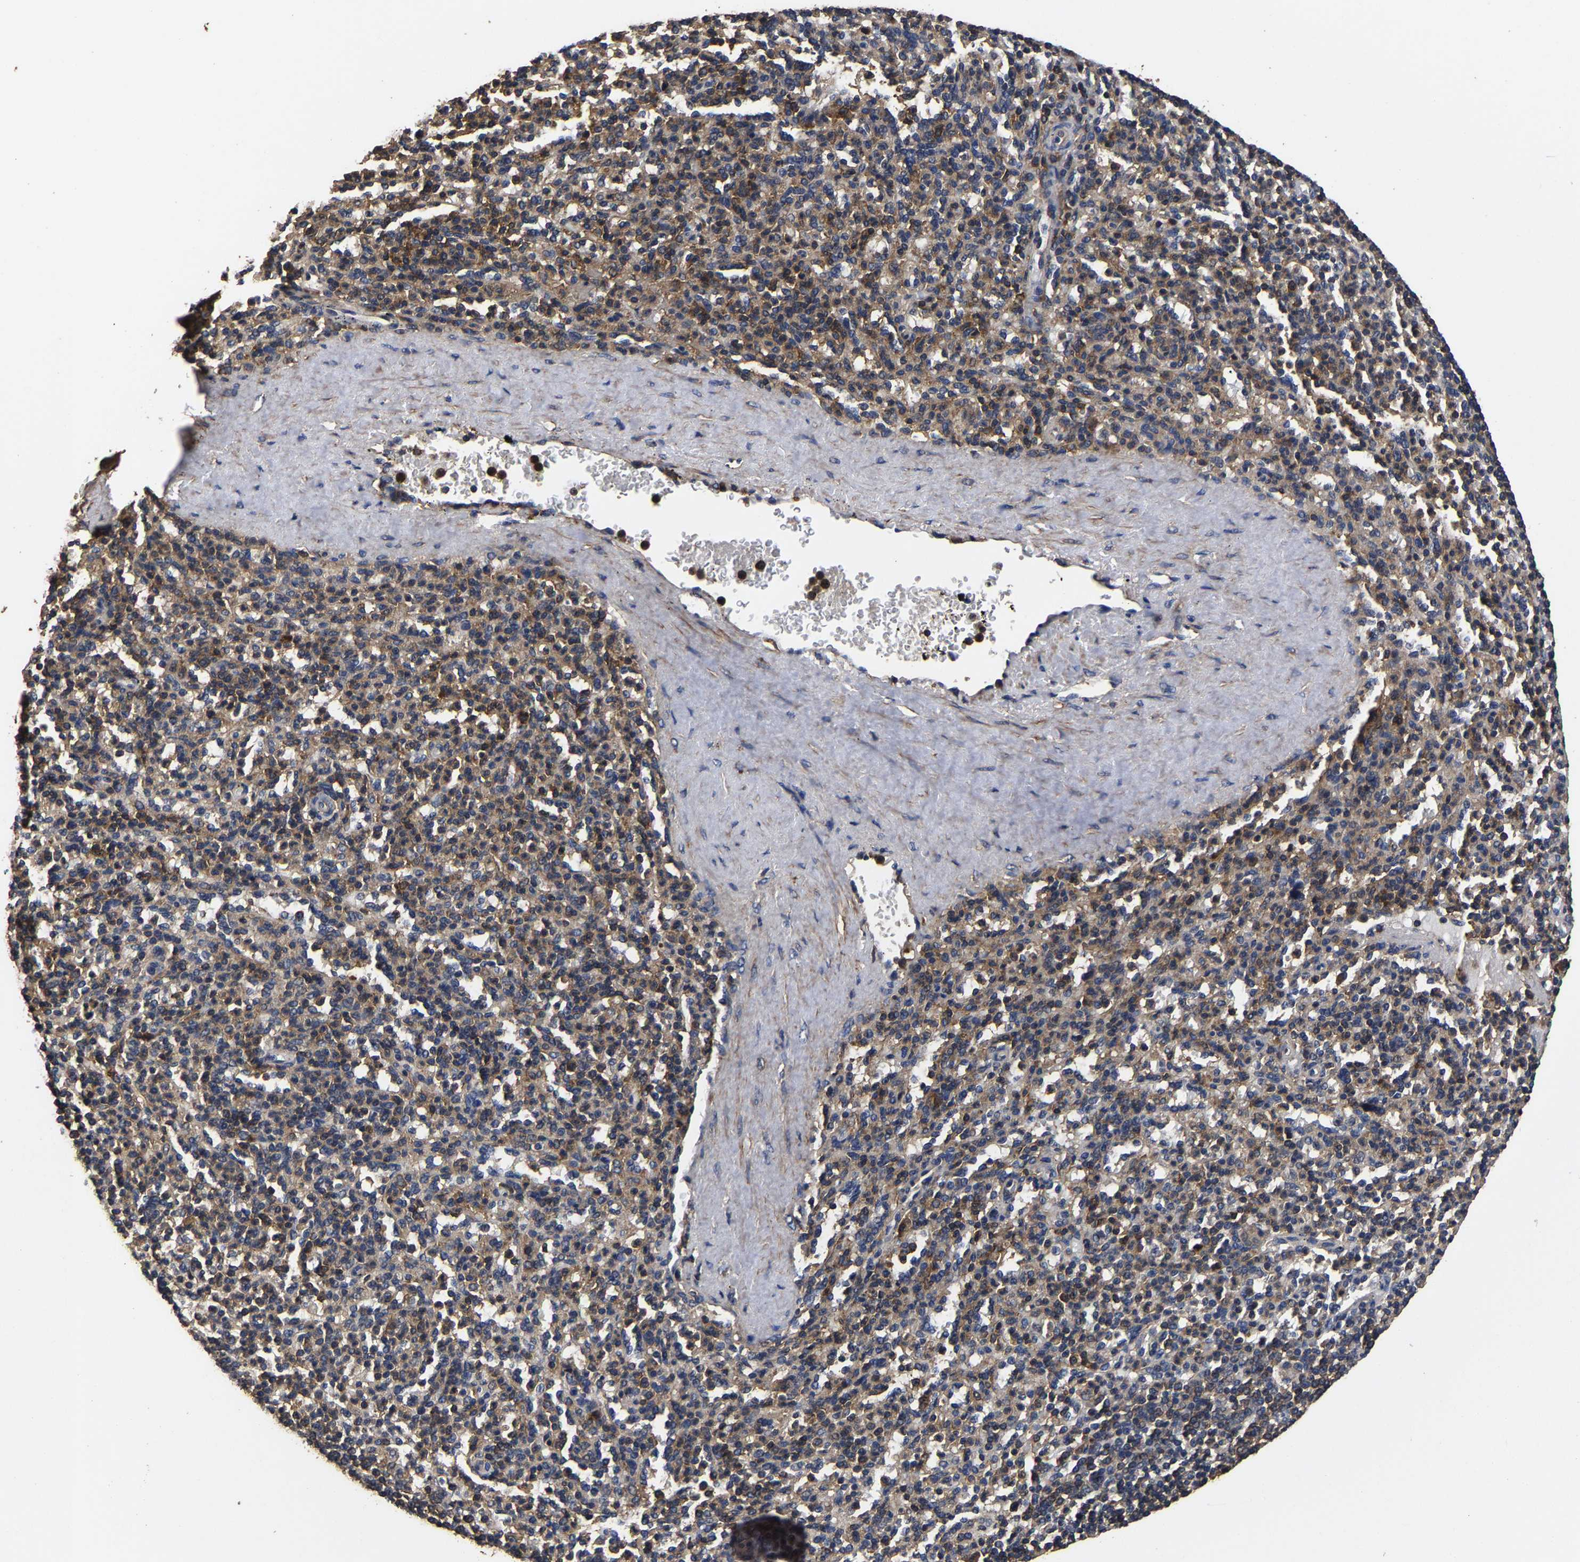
{"staining": {"intensity": "moderate", "quantity": ">75%", "location": "cytoplasmic/membranous"}, "tissue": "spleen", "cell_type": "Cells in red pulp", "image_type": "normal", "snomed": [{"axis": "morphology", "description": "Normal tissue, NOS"}, {"axis": "topography", "description": "Spleen"}], "caption": "Immunohistochemical staining of benign spleen reveals medium levels of moderate cytoplasmic/membranous positivity in approximately >75% of cells in red pulp. (IHC, brightfield microscopy, high magnification).", "gene": "ITCH", "patient": {"sex": "male", "age": 36}}